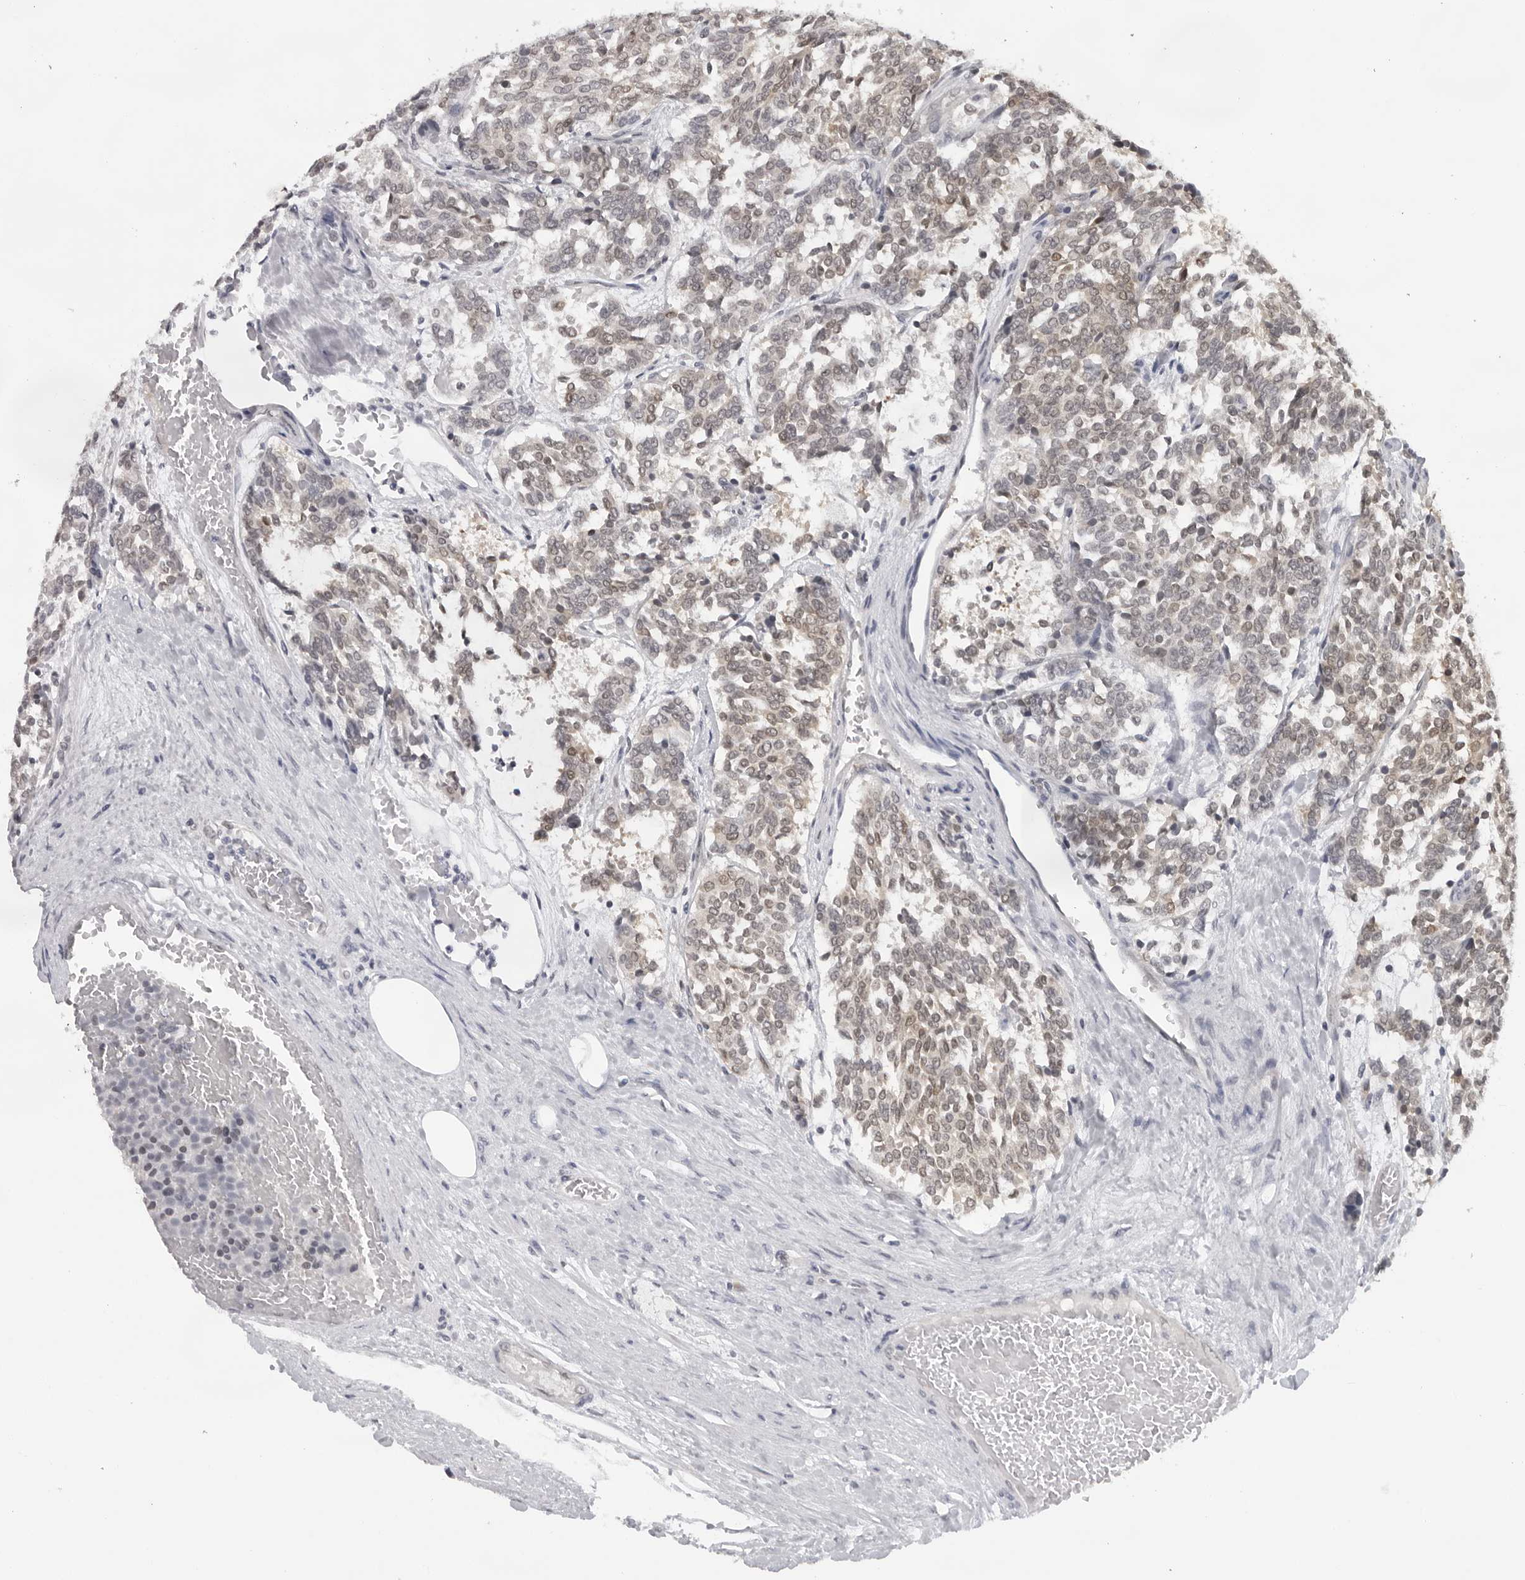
{"staining": {"intensity": "weak", "quantity": "<25%", "location": "cytoplasmic/membranous"}, "tissue": "carcinoid", "cell_type": "Tumor cells", "image_type": "cancer", "snomed": [{"axis": "morphology", "description": "Carcinoid, malignant, NOS"}, {"axis": "topography", "description": "Pancreas"}], "caption": "A photomicrograph of carcinoid stained for a protein demonstrates no brown staining in tumor cells.", "gene": "CASP7", "patient": {"sex": "female", "age": 54}}